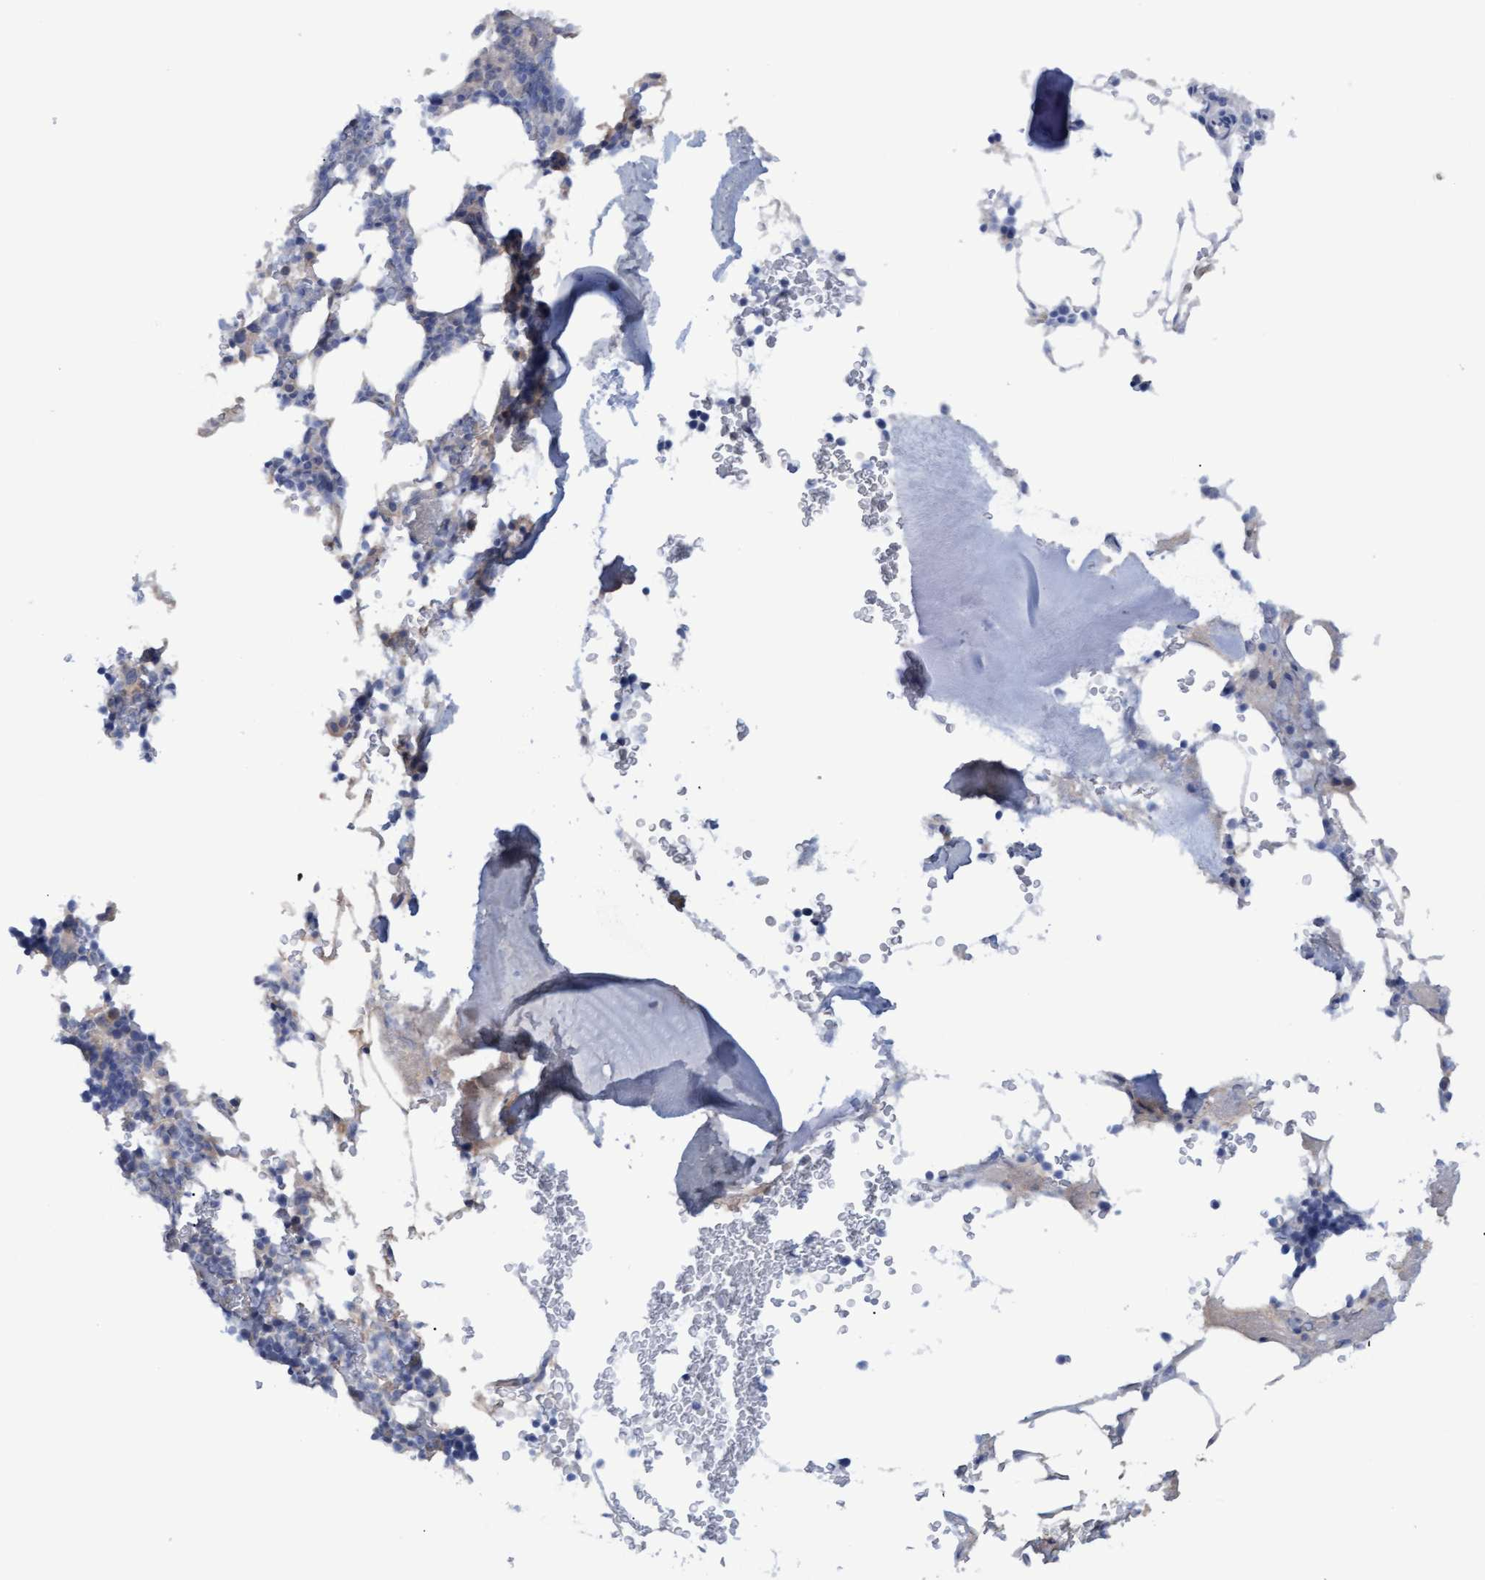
{"staining": {"intensity": "negative", "quantity": "none", "location": "none"}, "tissue": "bone marrow", "cell_type": "Hematopoietic cells", "image_type": "normal", "snomed": [{"axis": "morphology", "description": "Normal tissue, NOS"}, {"axis": "topography", "description": "Bone marrow"}], "caption": "Protein analysis of unremarkable bone marrow reveals no significant expression in hematopoietic cells.", "gene": "STXBP1", "patient": {"sex": "female", "age": 81}}